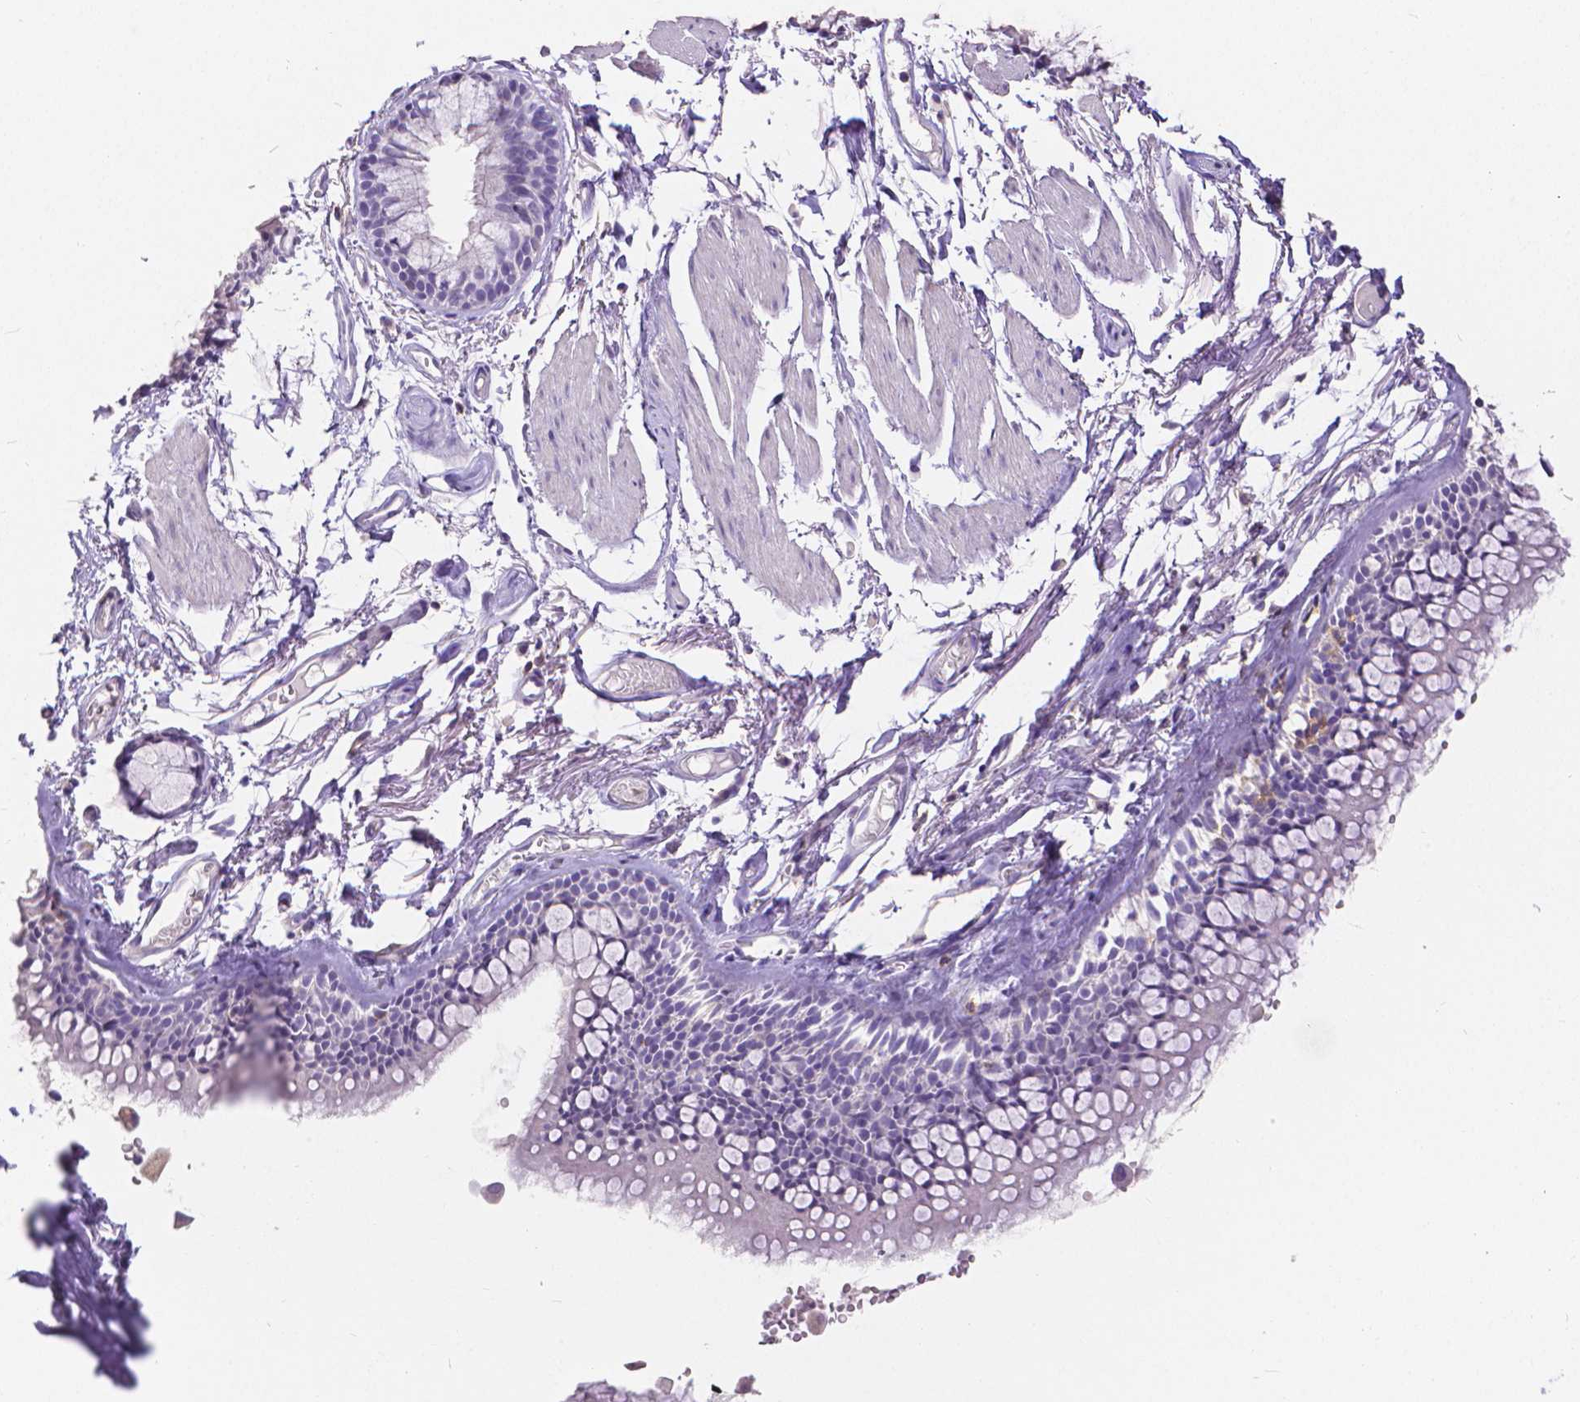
{"staining": {"intensity": "negative", "quantity": "none", "location": "none"}, "tissue": "adipose tissue", "cell_type": "Adipocytes", "image_type": "normal", "snomed": [{"axis": "morphology", "description": "Normal tissue, NOS"}, {"axis": "topography", "description": "Cartilage tissue"}, {"axis": "topography", "description": "Bronchus"}], "caption": "The photomicrograph displays no staining of adipocytes in normal adipose tissue.", "gene": "CD4", "patient": {"sex": "female", "age": 79}}